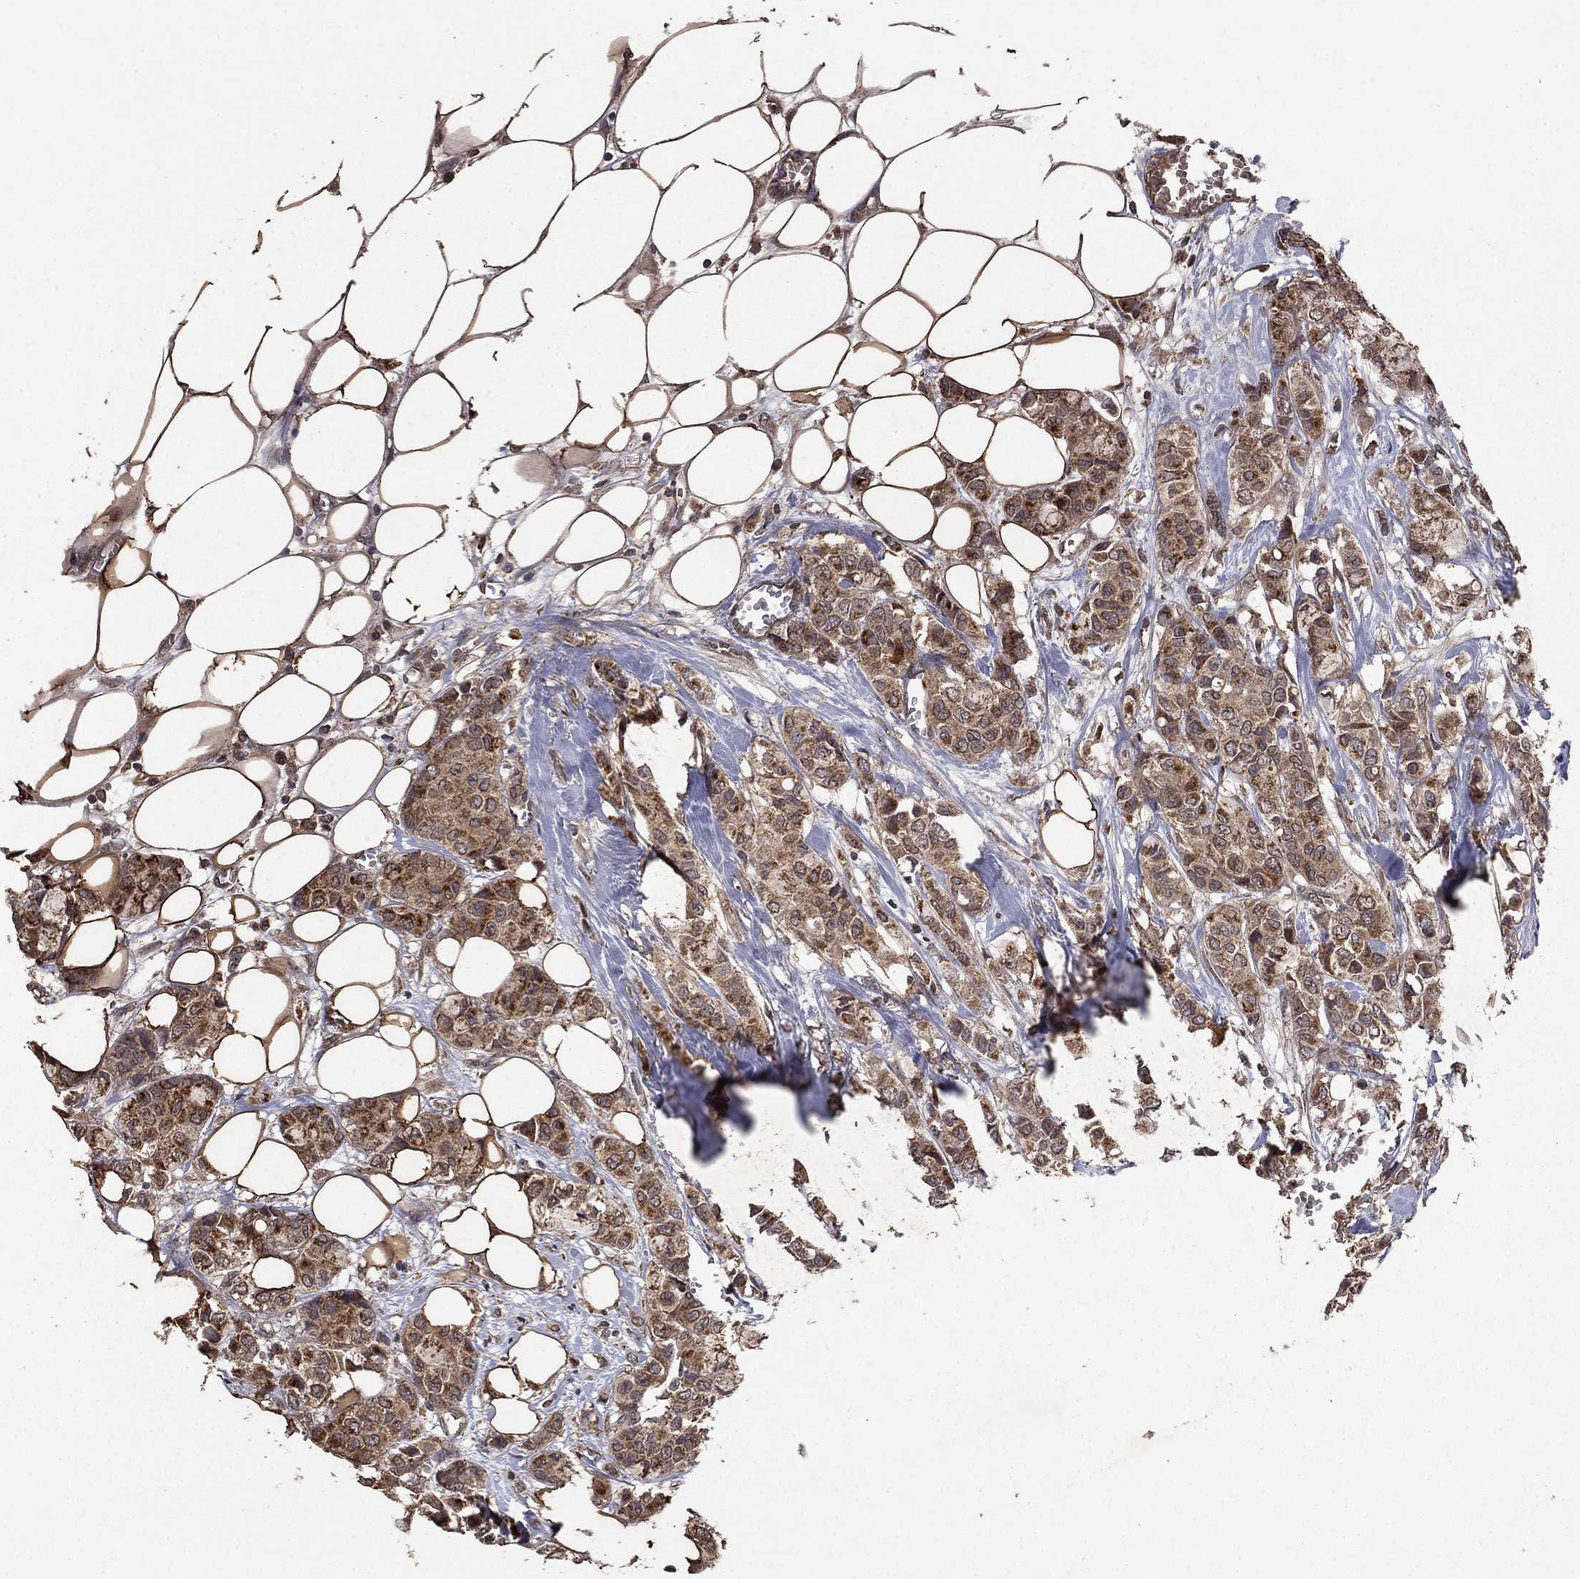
{"staining": {"intensity": "strong", "quantity": ">75%", "location": "cytoplasmic/membranous"}, "tissue": "breast cancer", "cell_type": "Tumor cells", "image_type": "cancer", "snomed": [{"axis": "morphology", "description": "Duct carcinoma"}, {"axis": "topography", "description": "Breast"}], "caption": "An immunohistochemistry photomicrograph of tumor tissue is shown. Protein staining in brown labels strong cytoplasmic/membranous positivity in breast cancer within tumor cells.", "gene": "DHRS1", "patient": {"sex": "female", "age": 85}}